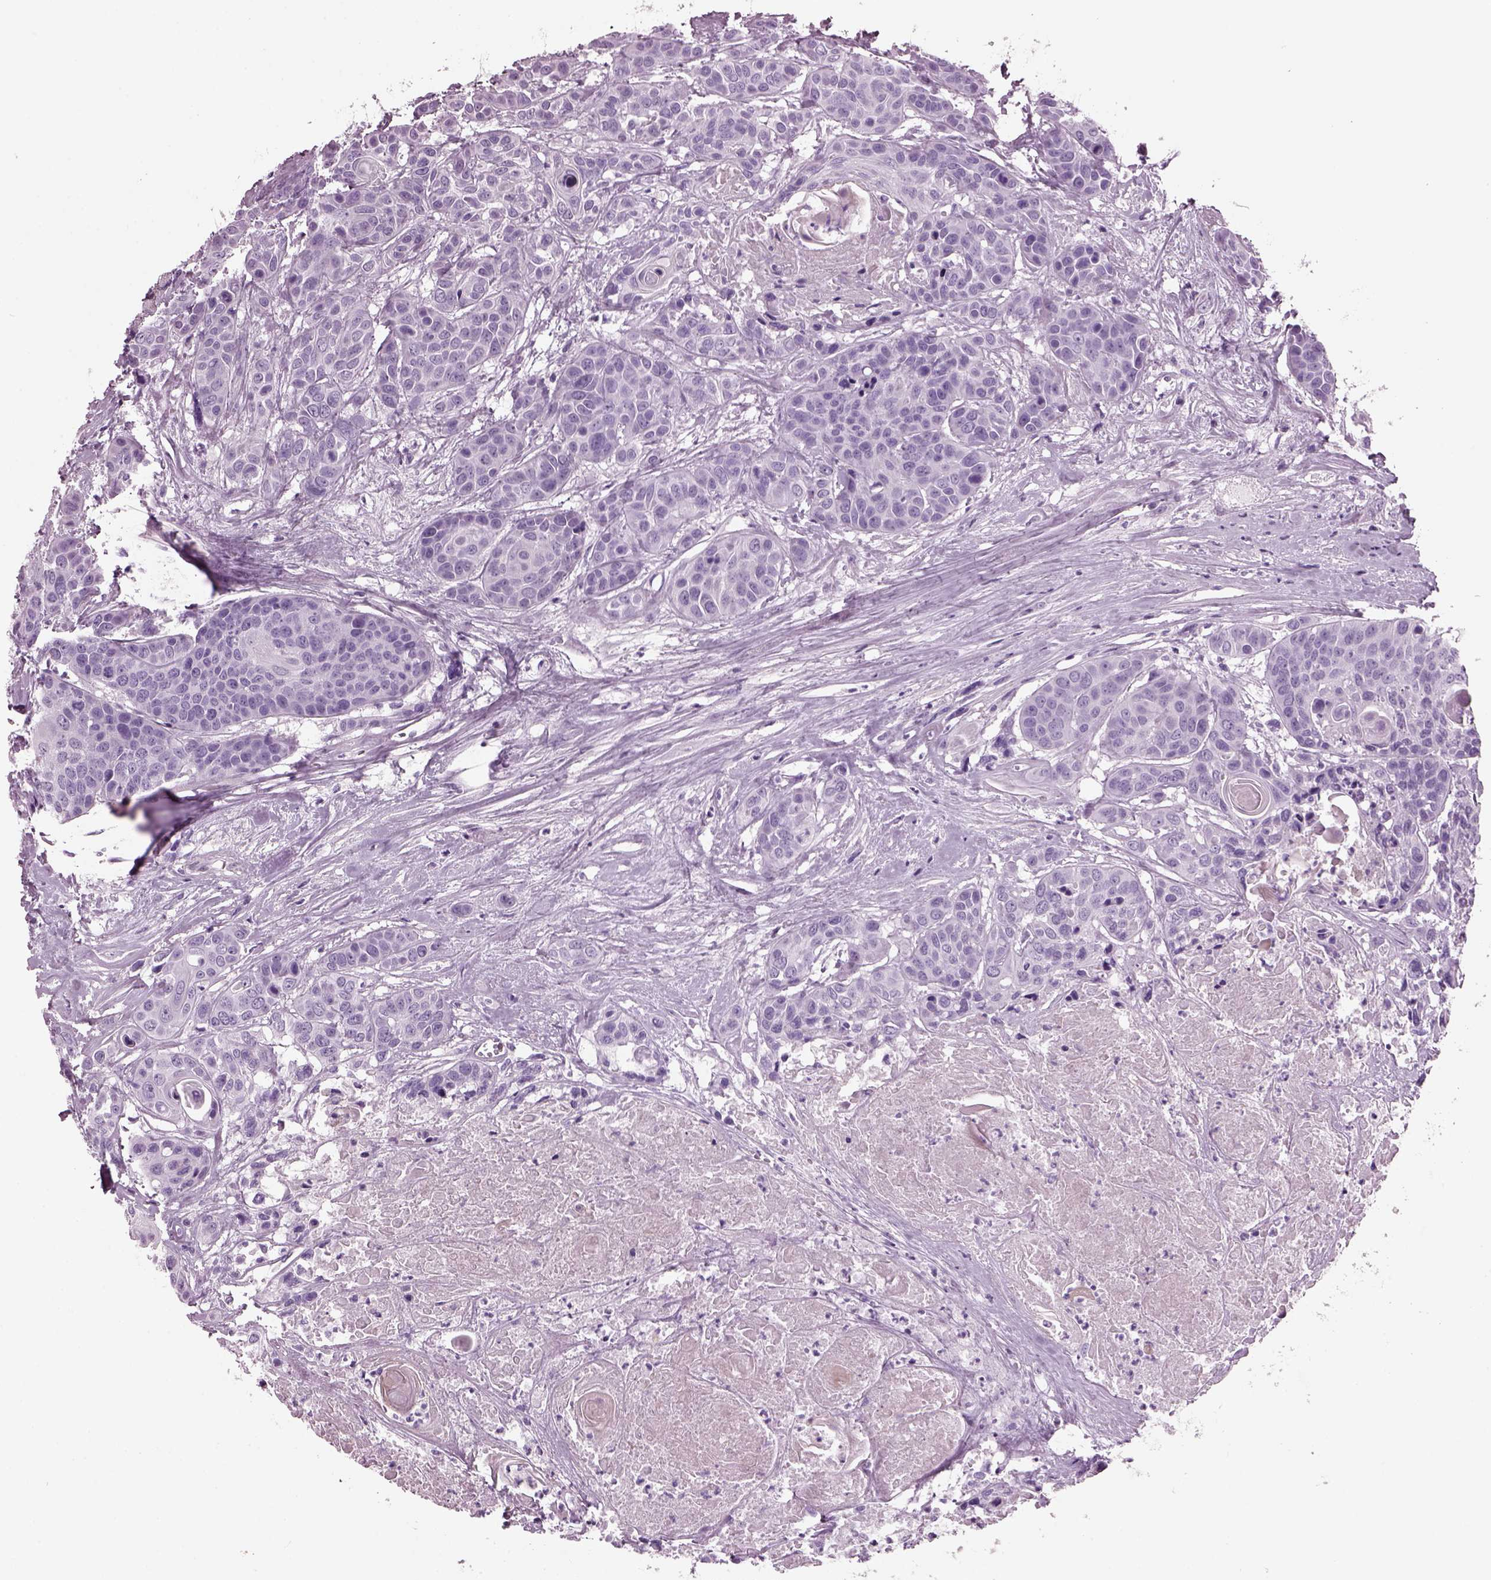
{"staining": {"intensity": "negative", "quantity": "none", "location": "none"}, "tissue": "head and neck cancer", "cell_type": "Tumor cells", "image_type": "cancer", "snomed": [{"axis": "morphology", "description": "Squamous cell carcinoma, NOS"}, {"axis": "topography", "description": "Oral tissue"}, {"axis": "topography", "description": "Head-Neck"}], "caption": "There is no significant expression in tumor cells of head and neck squamous cell carcinoma.", "gene": "KRTAP3-2", "patient": {"sex": "male", "age": 56}}